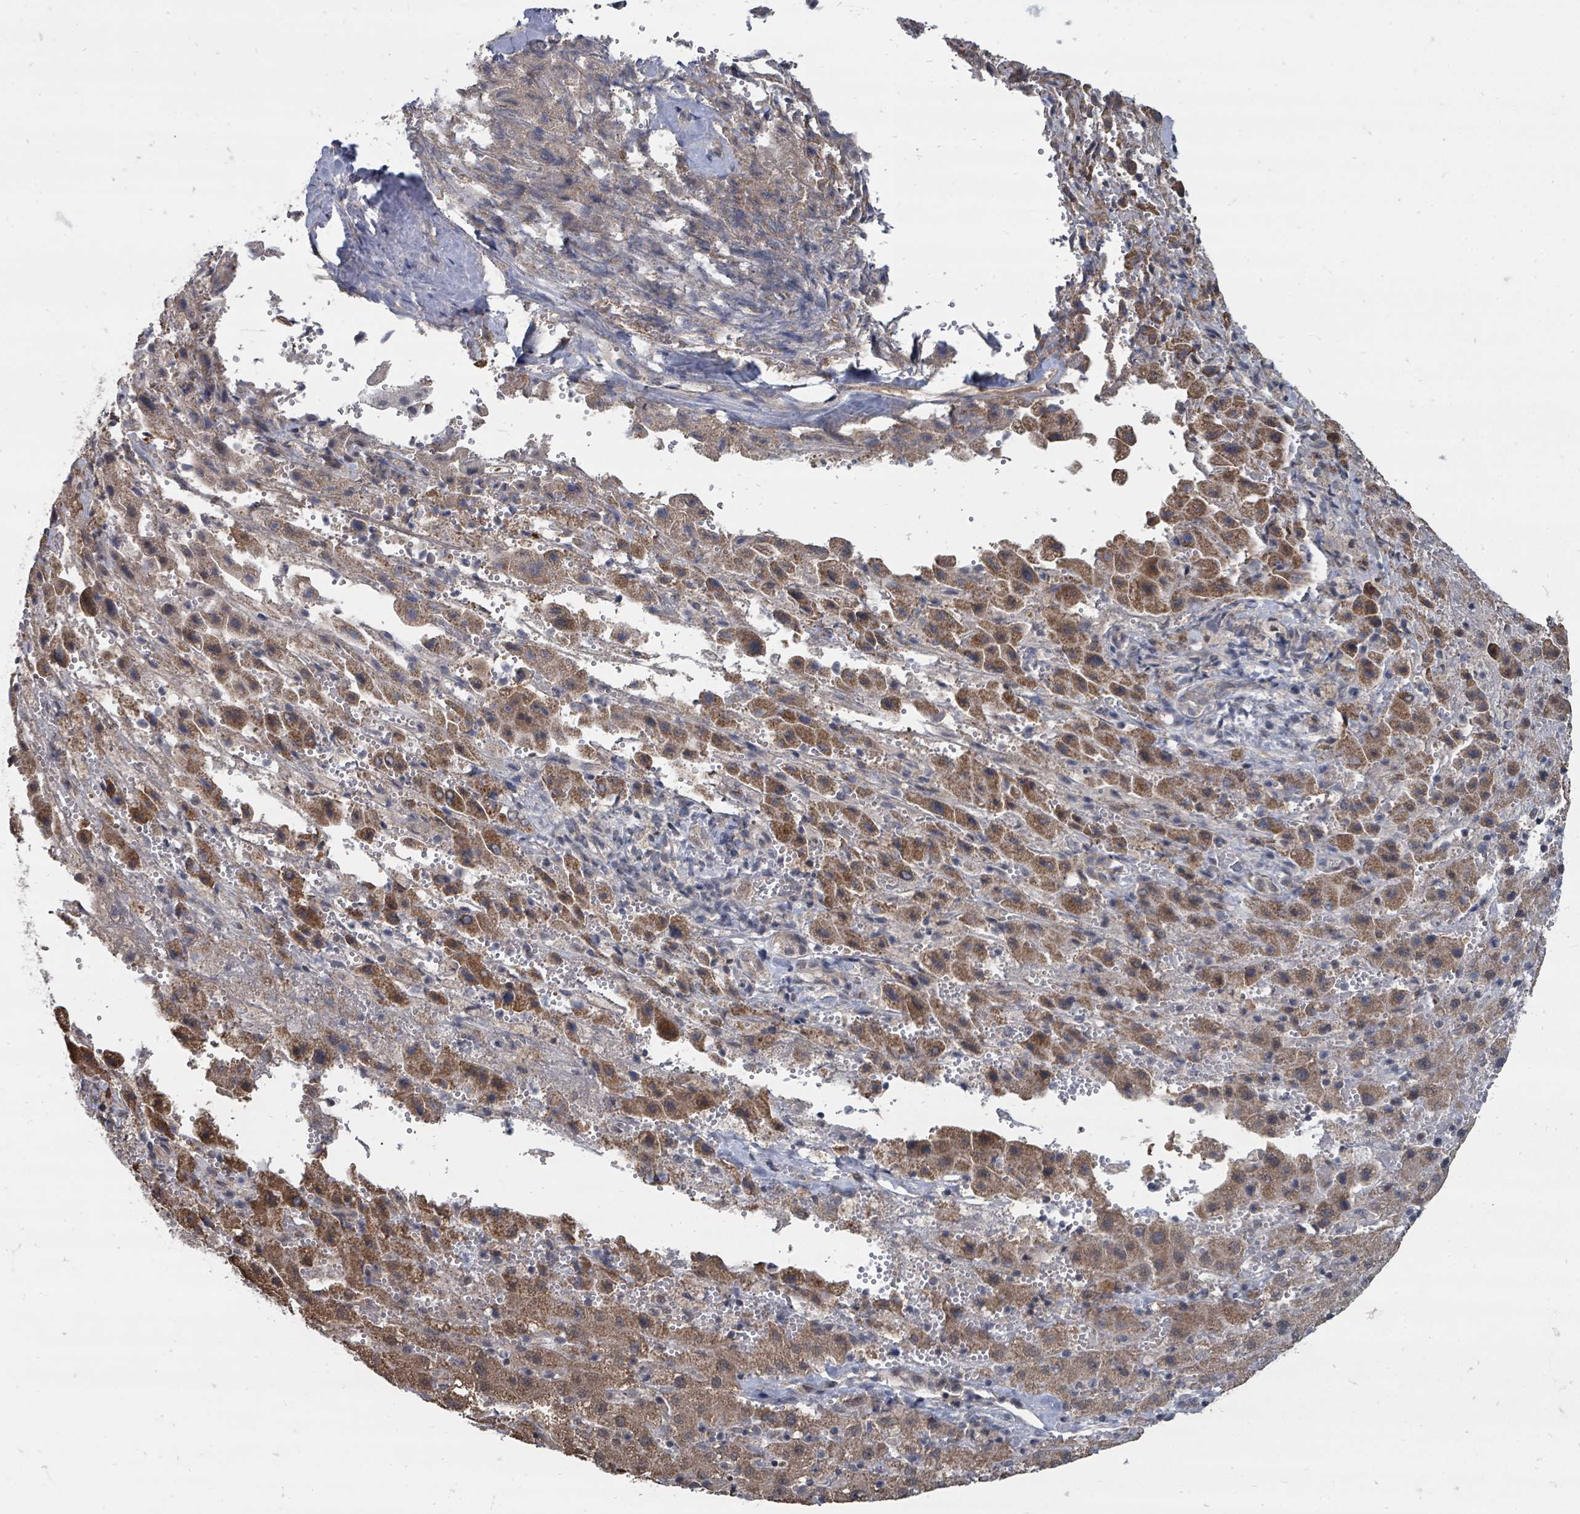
{"staining": {"intensity": "moderate", "quantity": ">75%", "location": "cytoplasmic/membranous"}, "tissue": "liver cancer", "cell_type": "Tumor cells", "image_type": "cancer", "snomed": [{"axis": "morphology", "description": "Carcinoma, Hepatocellular, NOS"}, {"axis": "topography", "description": "Liver"}], "caption": "This histopathology image exhibits IHC staining of human liver cancer, with medium moderate cytoplasmic/membranous expression in approximately >75% of tumor cells.", "gene": "MAGOHB", "patient": {"sex": "female", "age": 58}}